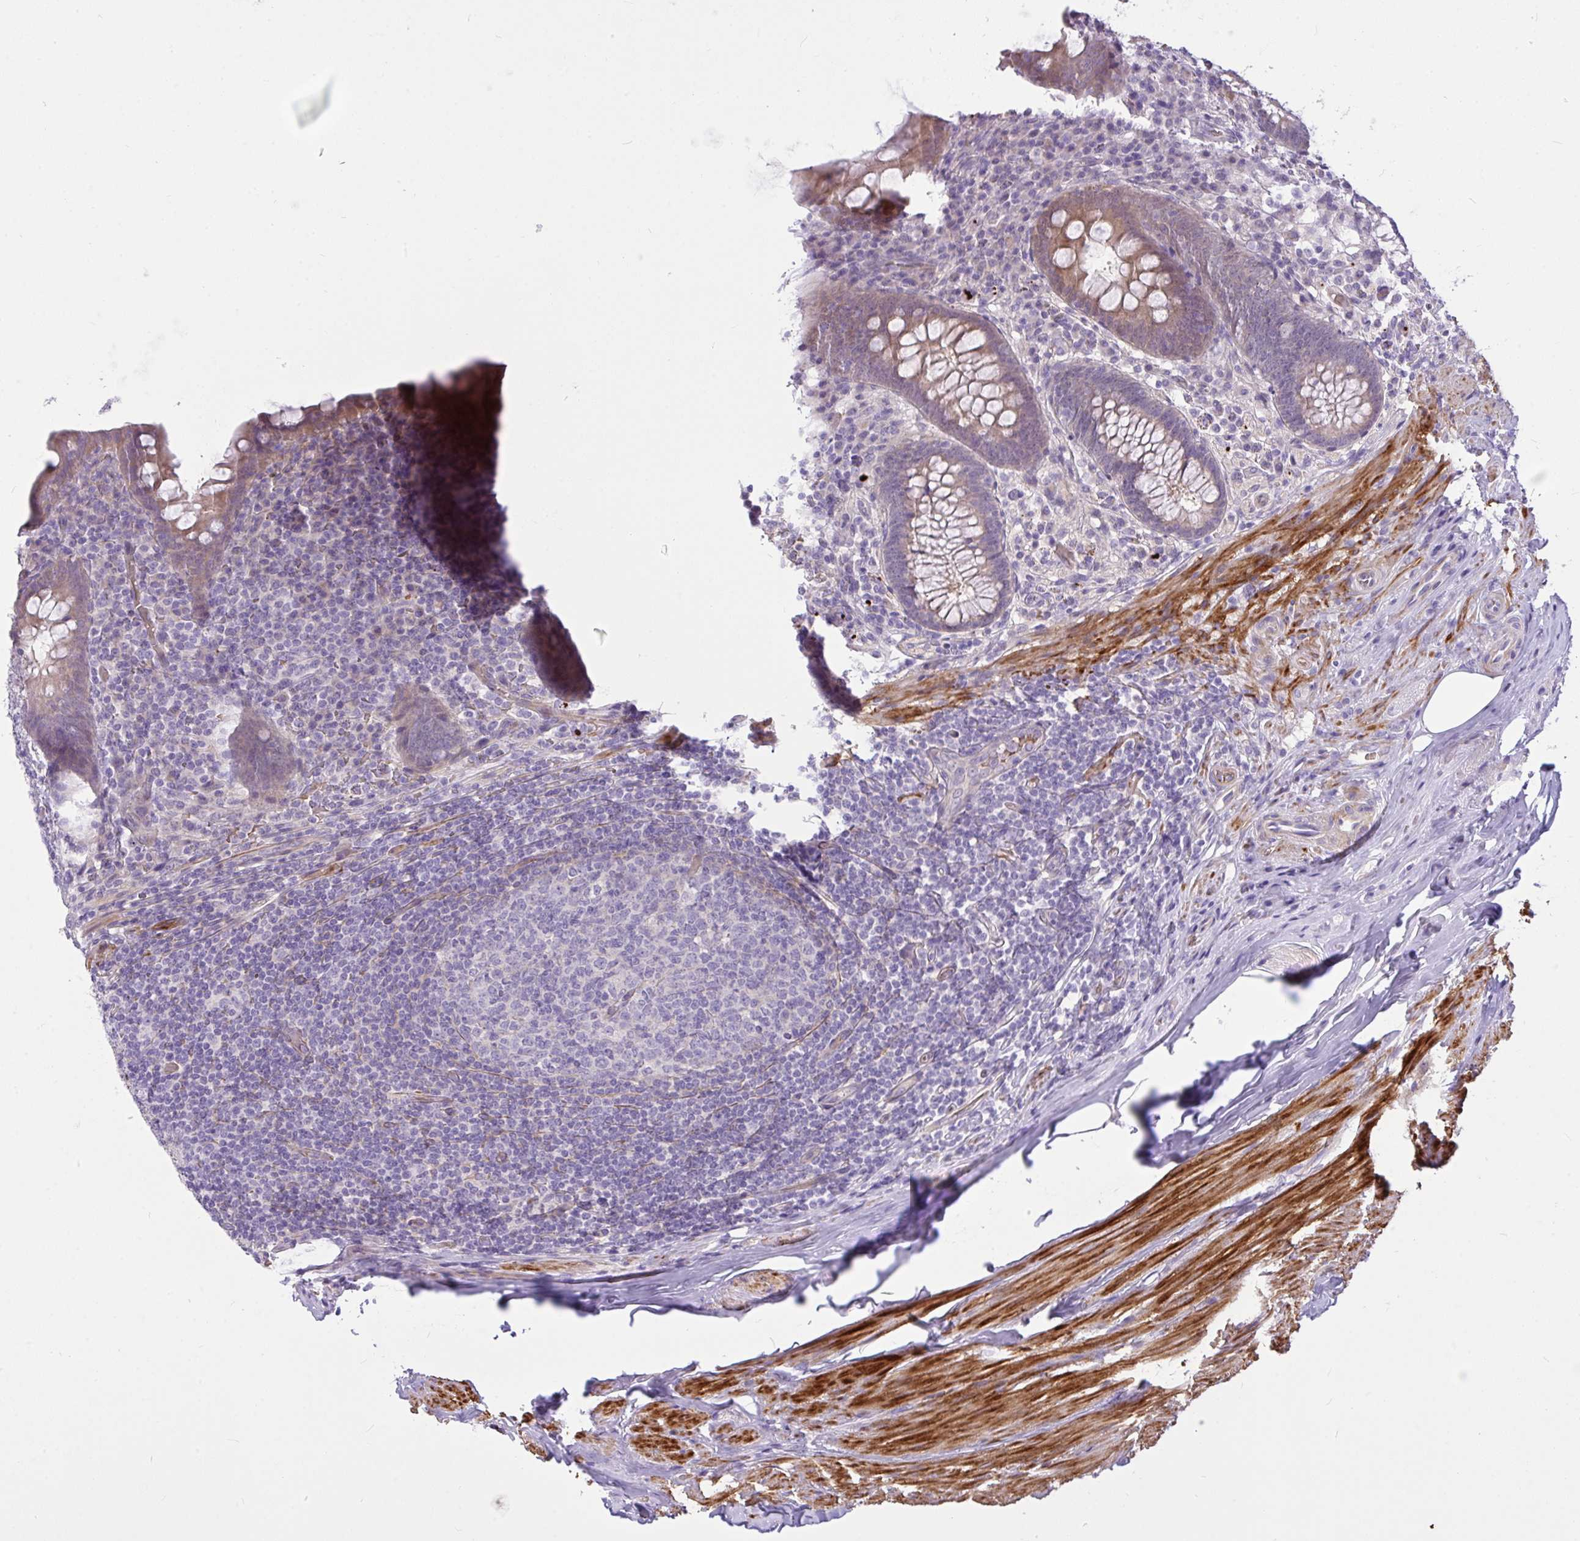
{"staining": {"intensity": "weak", "quantity": ">75%", "location": "cytoplasmic/membranous"}, "tissue": "appendix", "cell_type": "Glandular cells", "image_type": "normal", "snomed": [{"axis": "morphology", "description": "Normal tissue, NOS"}, {"axis": "topography", "description": "Appendix"}], "caption": "Appendix was stained to show a protein in brown. There is low levels of weak cytoplasmic/membranous staining in approximately >75% of glandular cells. (Stains: DAB in brown, nuclei in blue, Microscopy: brightfield microscopy at high magnification).", "gene": "MOCS1", "patient": {"sex": "male", "age": 71}}